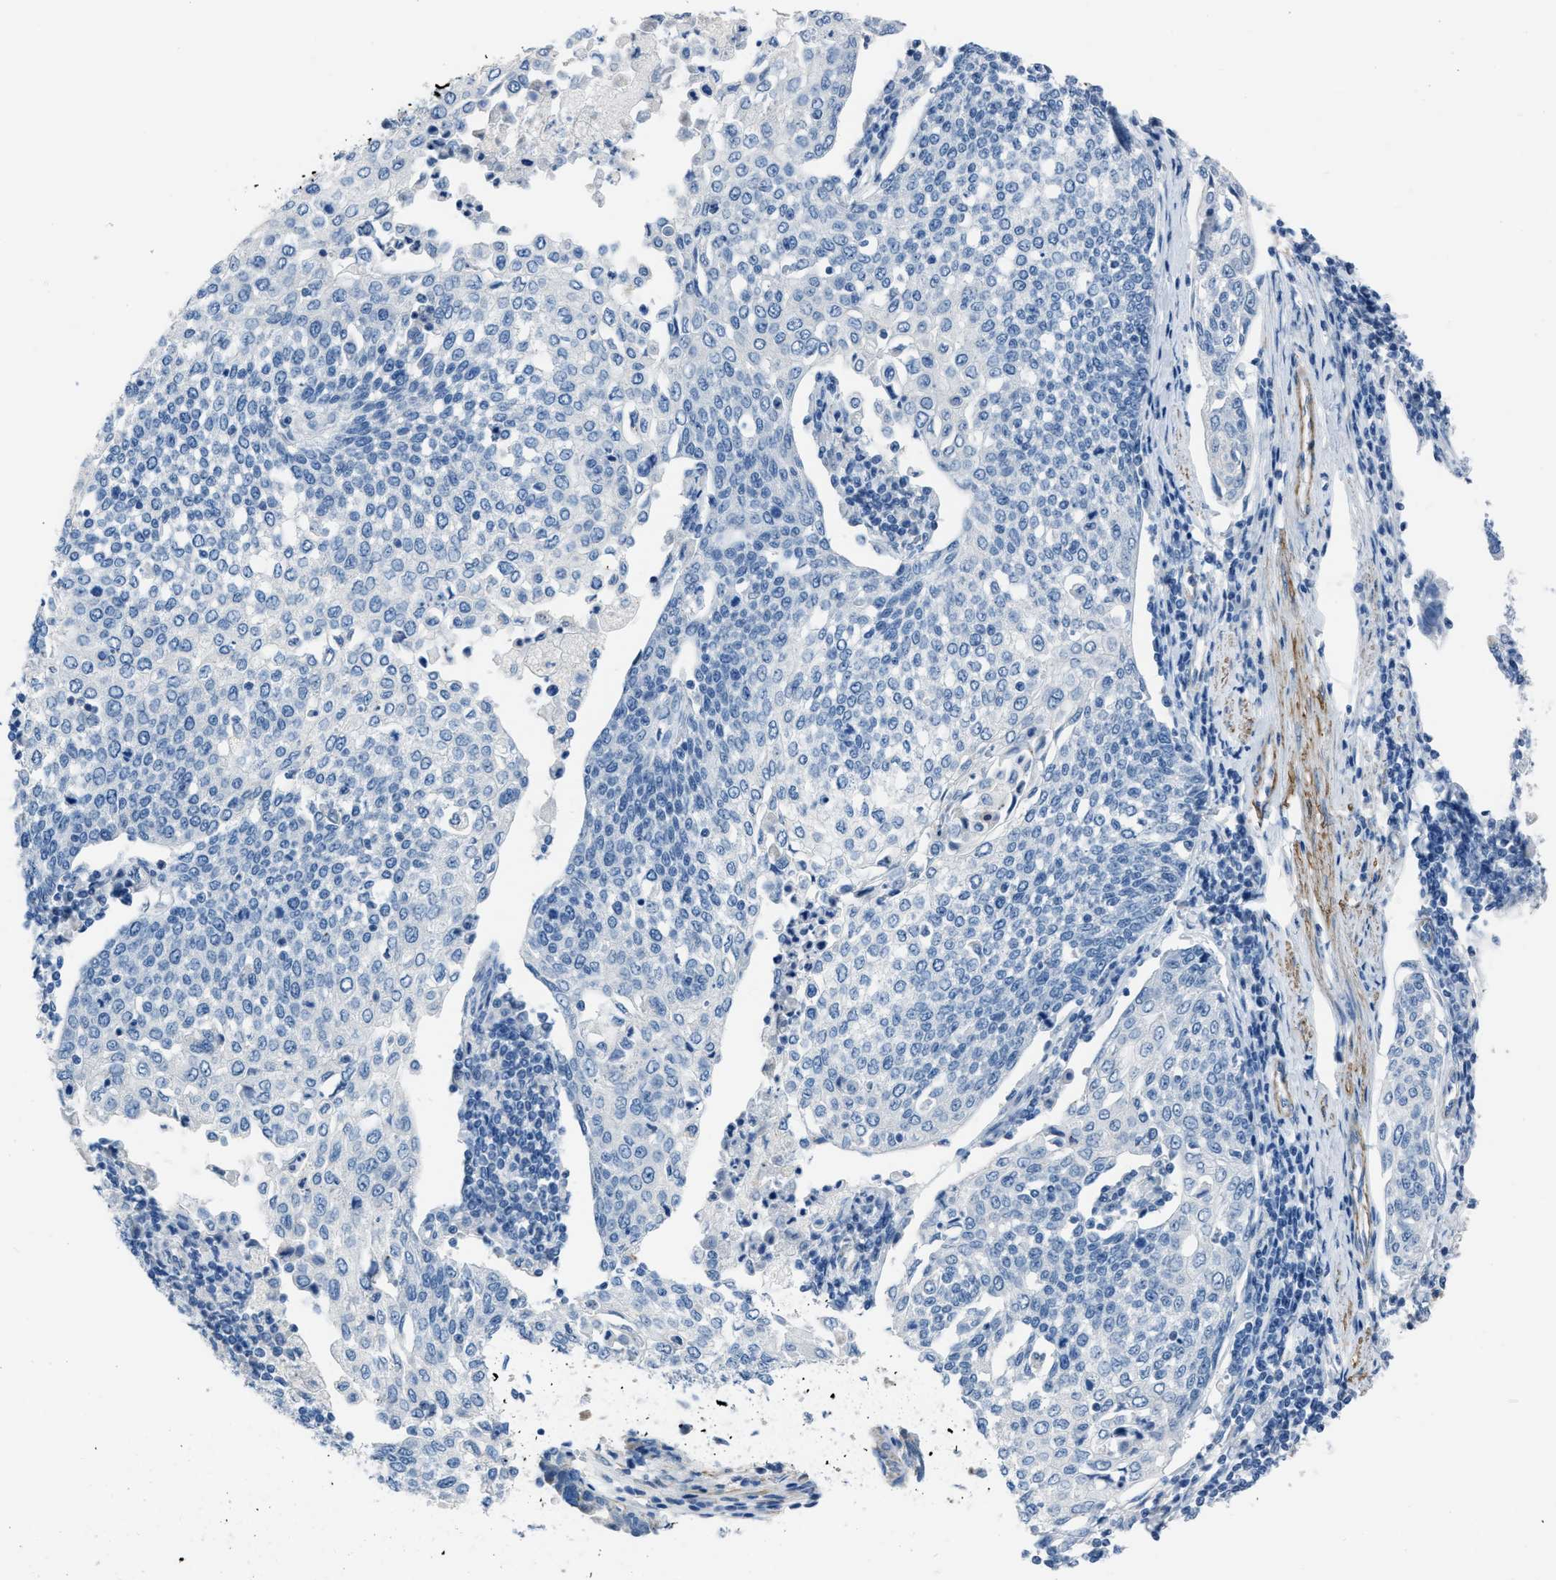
{"staining": {"intensity": "negative", "quantity": "none", "location": "none"}, "tissue": "cervical cancer", "cell_type": "Tumor cells", "image_type": "cancer", "snomed": [{"axis": "morphology", "description": "Squamous cell carcinoma, NOS"}, {"axis": "topography", "description": "Cervix"}], "caption": "There is no significant staining in tumor cells of squamous cell carcinoma (cervical).", "gene": "SPATC1L", "patient": {"sex": "female", "age": 34}}